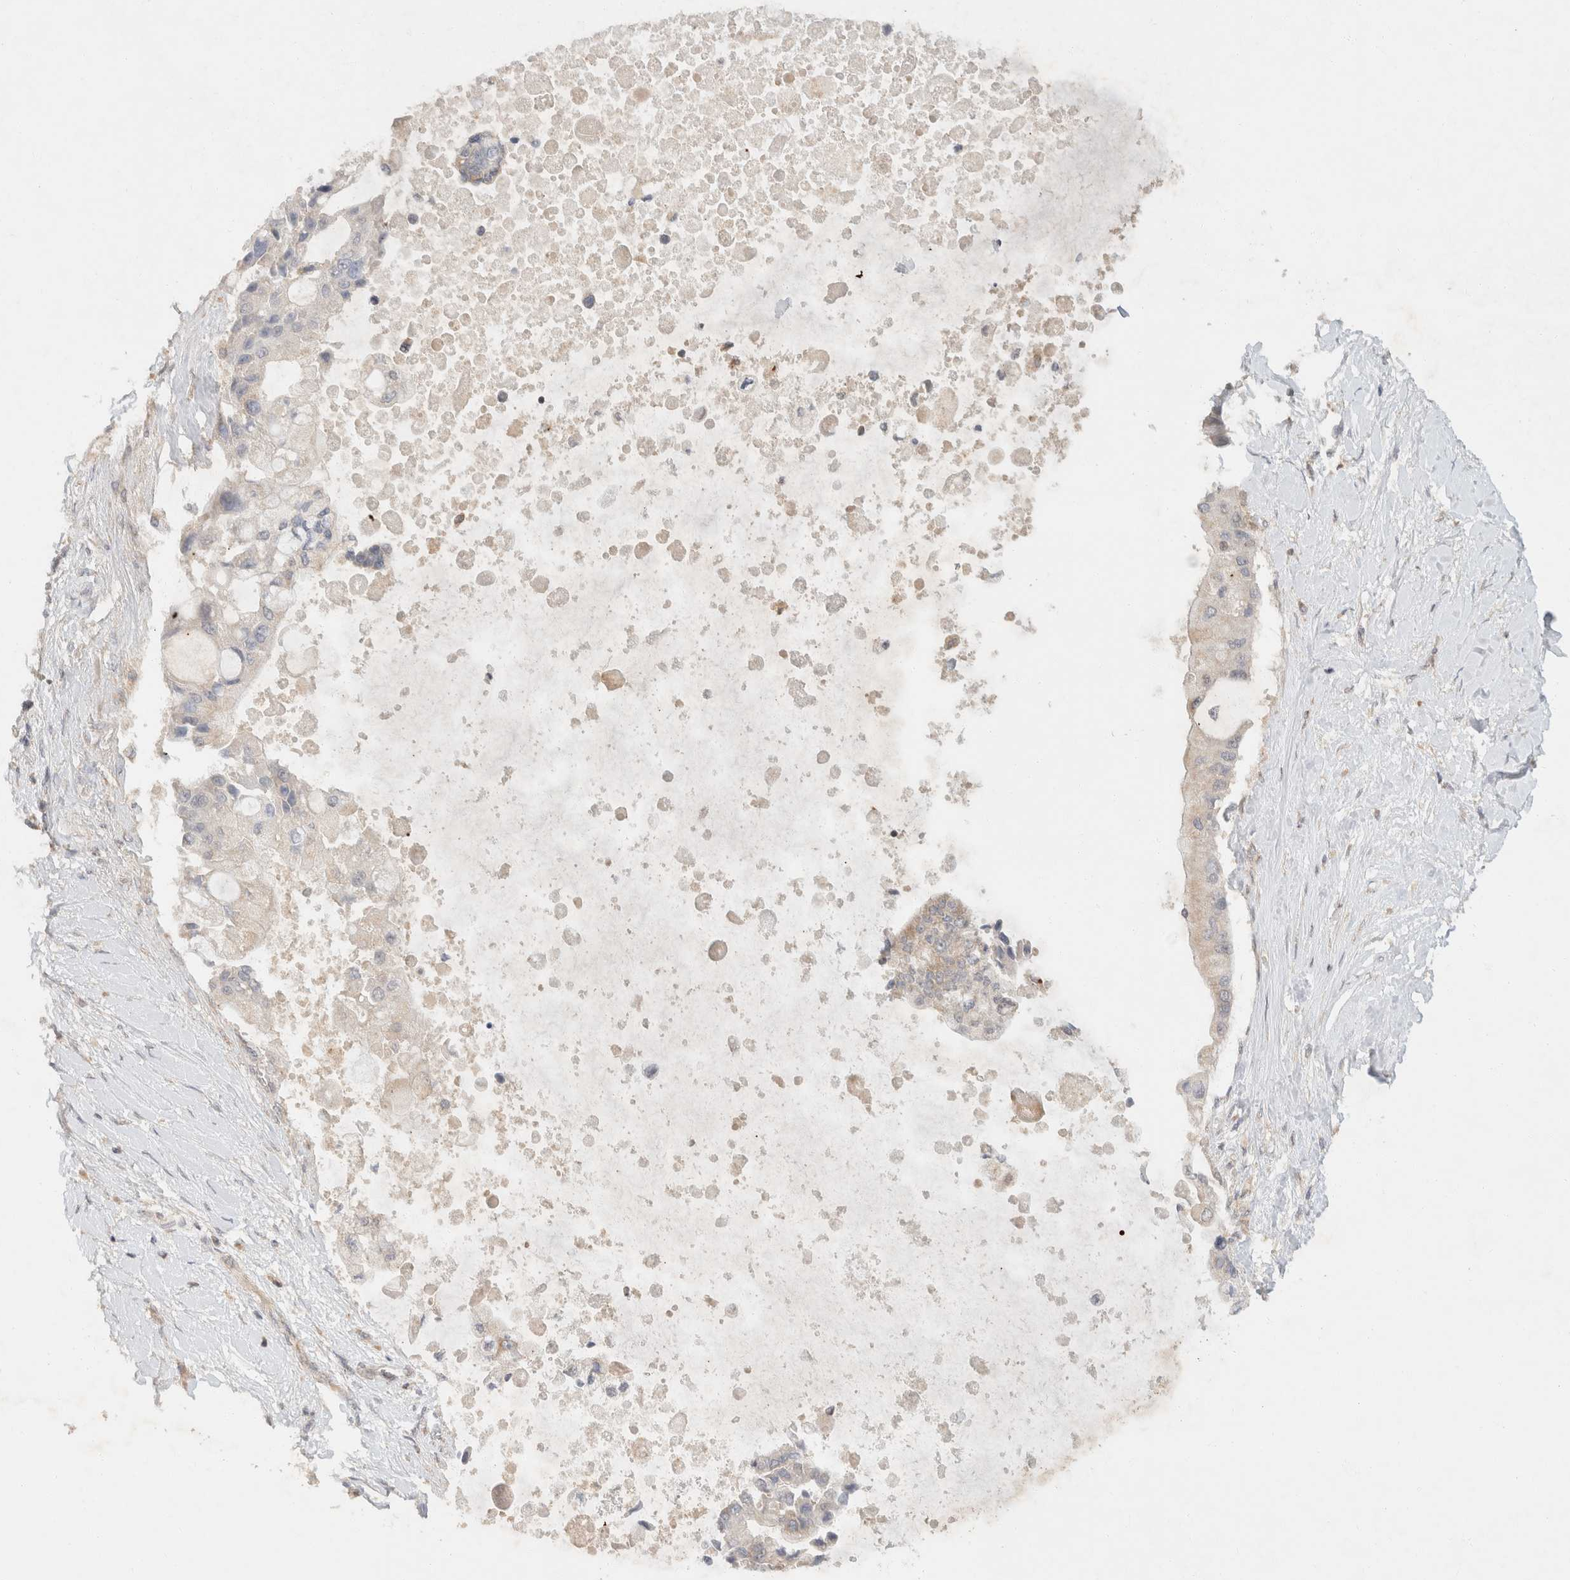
{"staining": {"intensity": "negative", "quantity": "none", "location": "none"}, "tissue": "liver cancer", "cell_type": "Tumor cells", "image_type": "cancer", "snomed": [{"axis": "morphology", "description": "Cholangiocarcinoma"}, {"axis": "topography", "description": "Liver"}], "caption": "High power microscopy image of an IHC histopathology image of liver cancer, revealing no significant expression in tumor cells. The staining is performed using DAB brown chromogen with nuclei counter-stained in using hematoxylin.", "gene": "TACC1", "patient": {"sex": "male", "age": 50}}